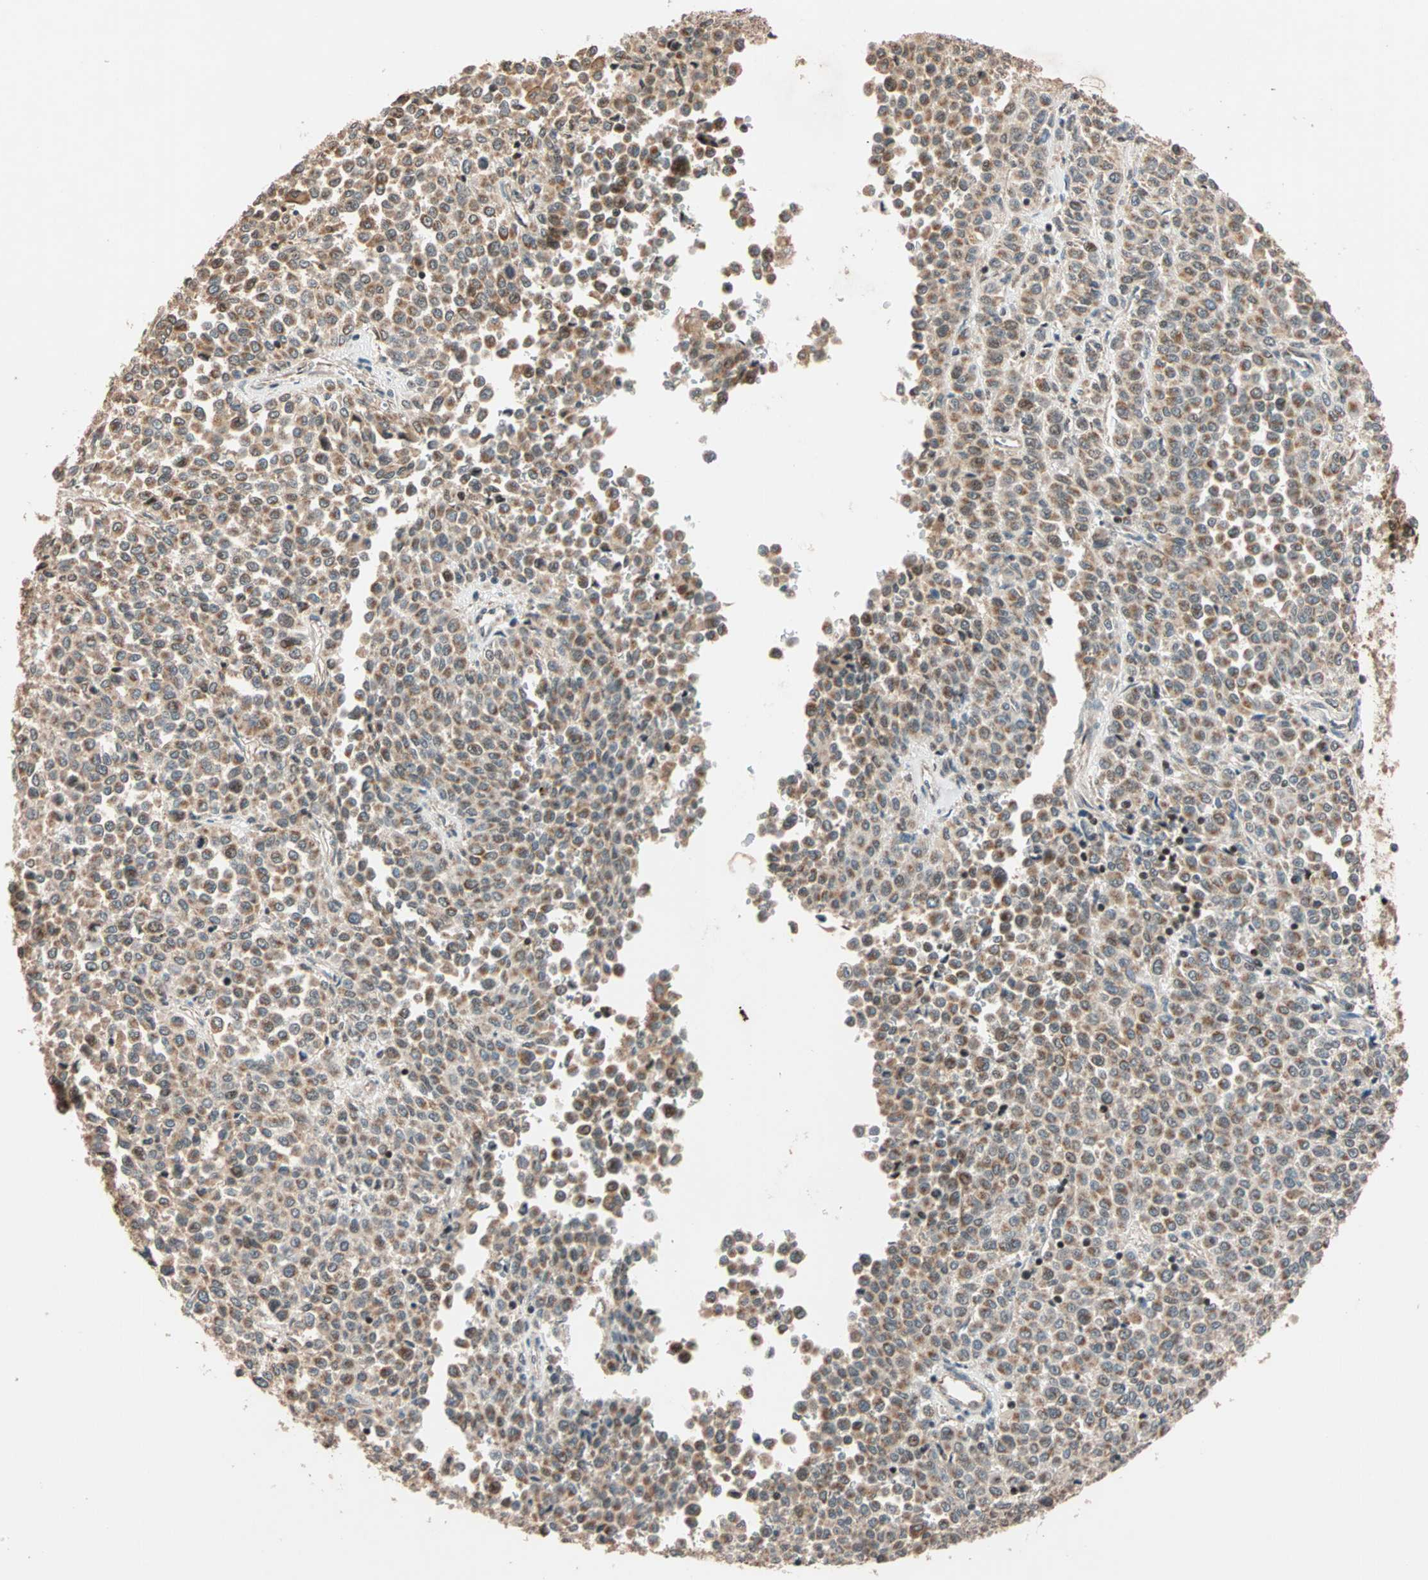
{"staining": {"intensity": "moderate", "quantity": ">75%", "location": "cytoplasmic/membranous"}, "tissue": "melanoma", "cell_type": "Tumor cells", "image_type": "cancer", "snomed": [{"axis": "morphology", "description": "Malignant melanoma, Metastatic site"}, {"axis": "topography", "description": "Pancreas"}], "caption": "Protein staining of malignant melanoma (metastatic site) tissue reveals moderate cytoplasmic/membranous positivity in approximately >75% of tumor cells.", "gene": "HECW1", "patient": {"sex": "female", "age": 30}}